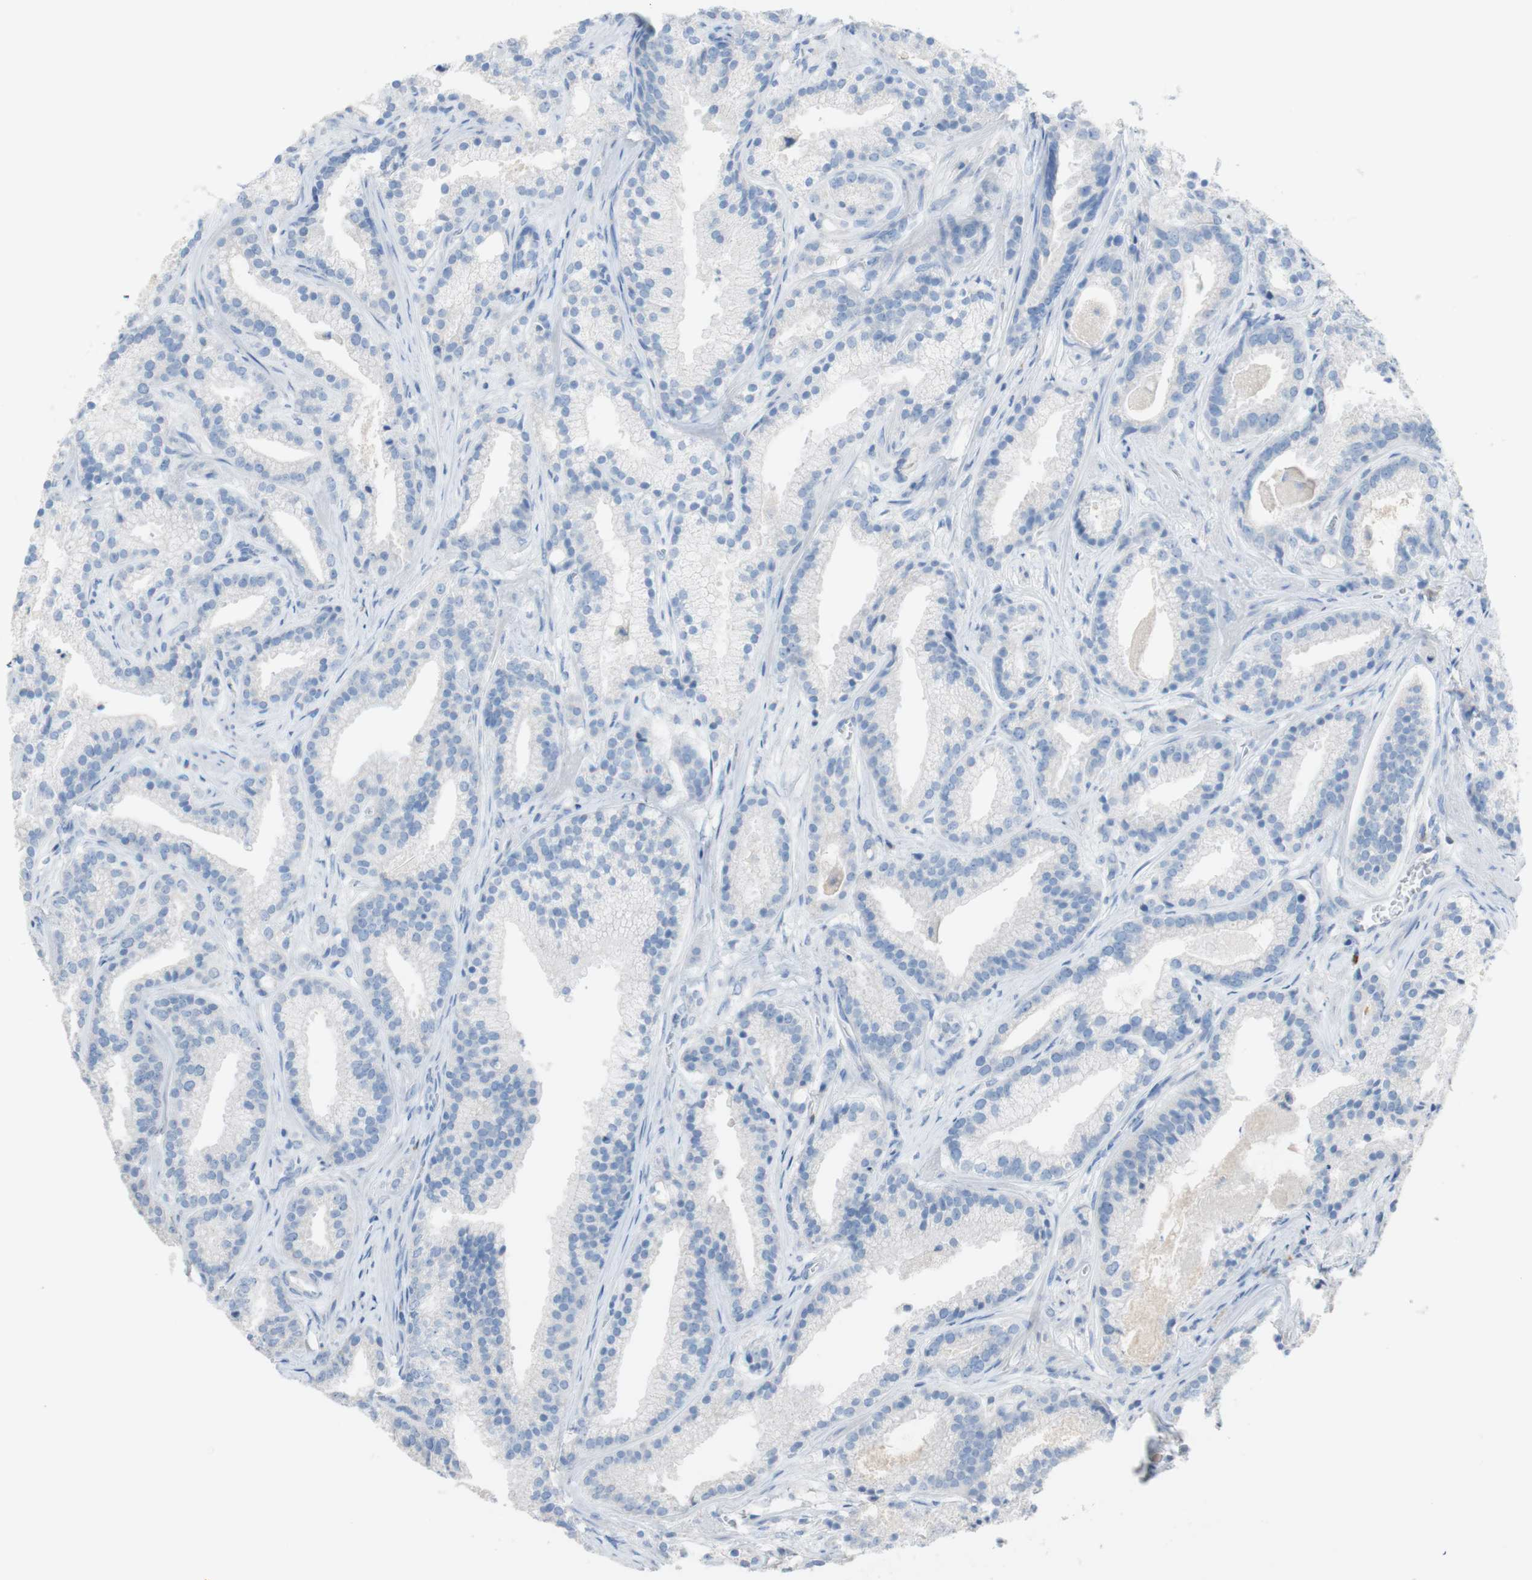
{"staining": {"intensity": "negative", "quantity": "none", "location": "none"}, "tissue": "prostate cancer", "cell_type": "Tumor cells", "image_type": "cancer", "snomed": [{"axis": "morphology", "description": "Adenocarcinoma, Low grade"}, {"axis": "topography", "description": "Prostate"}], "caption": "Human prostate cancer stained for a protein using IHC demonstrates no staining in tumor cells.", "gene": "PACSIN1", "patient": {"sex": "male", "age": 59}}